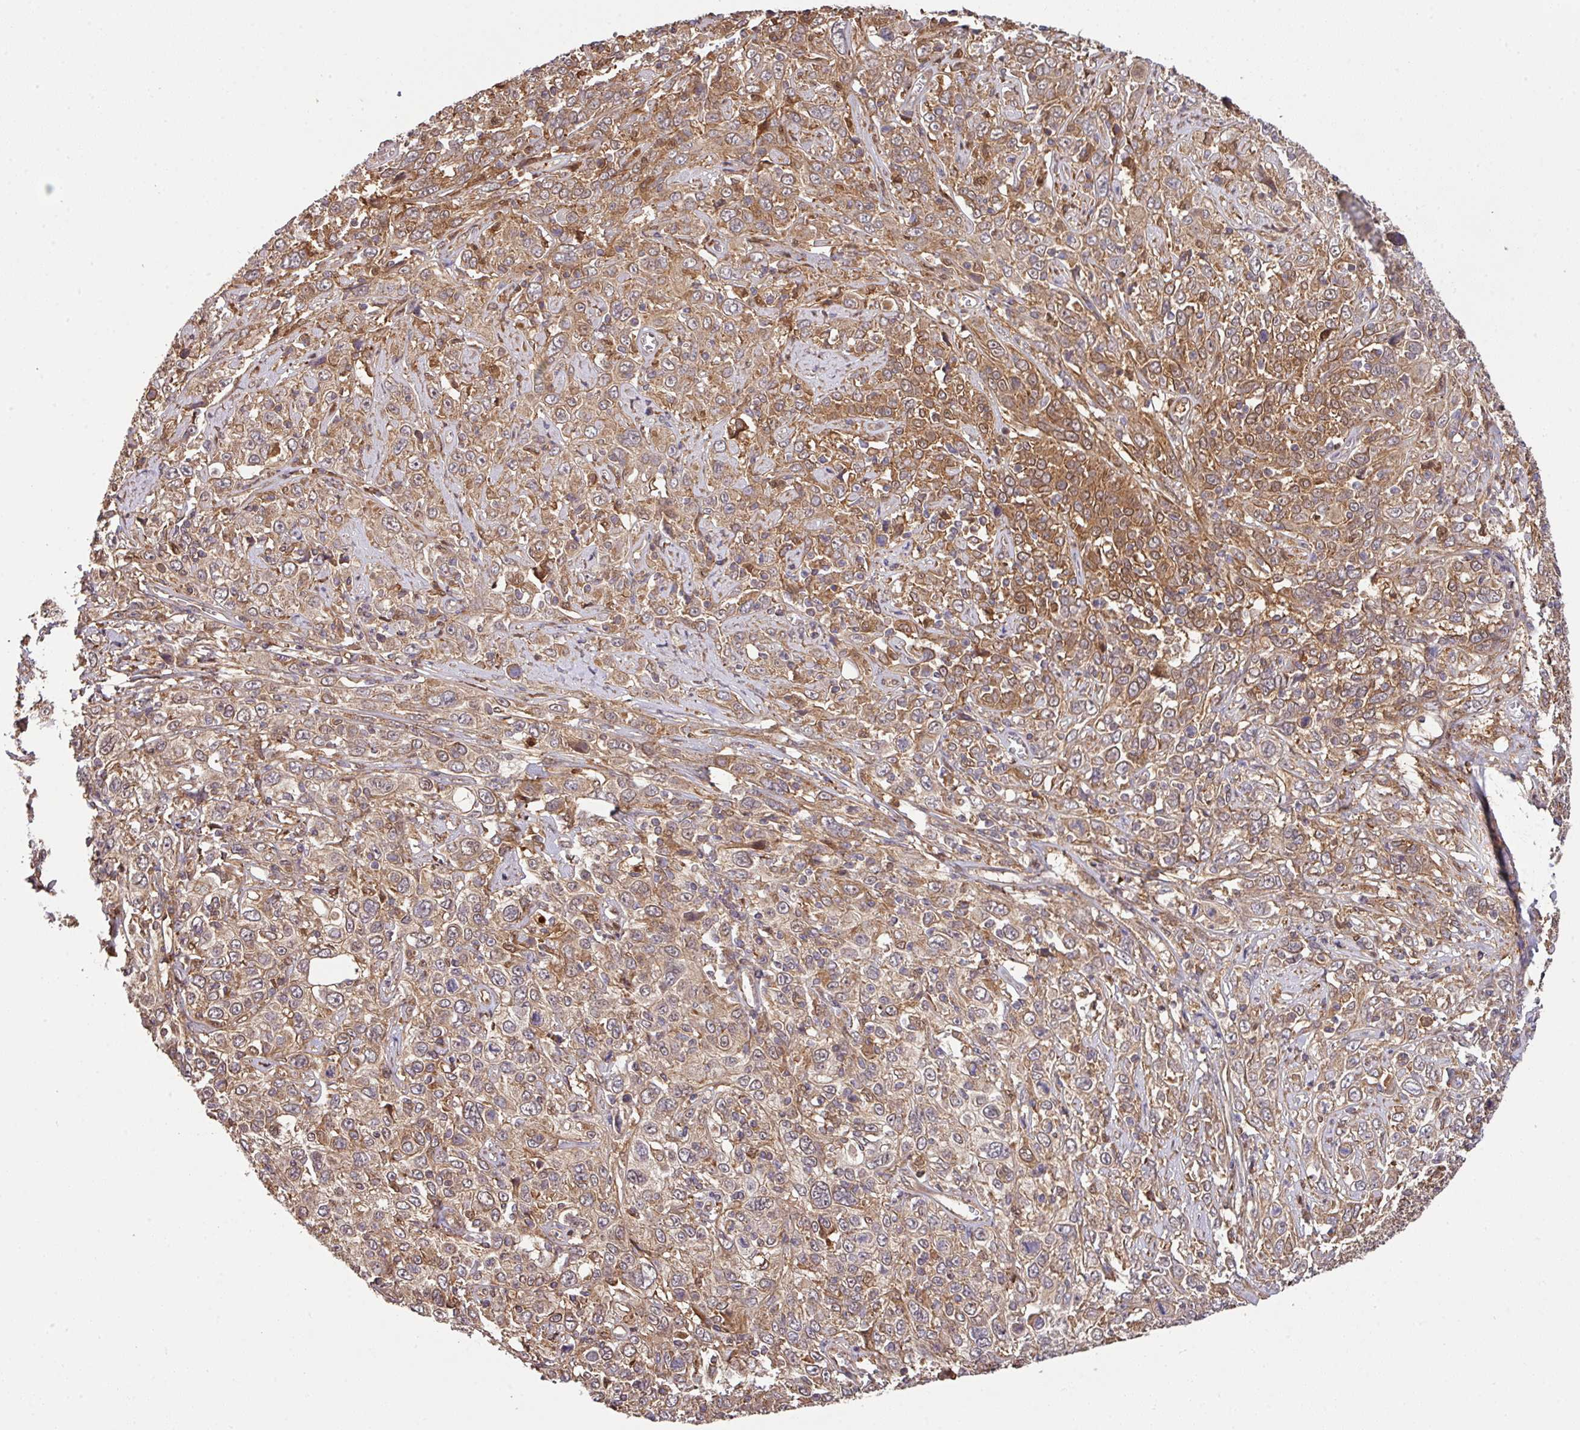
{"staining": {"intensity": "moderate", "quantity": "25%-75%", "location": "cytoplasmic/membranous,nuclear"}, "tissue": "cervical cancer", "cell_type": "Tumor cells", "image_type": "cancer", "snomed": [{"axis": "morphology", "description": "Squamous cell carcinoma, NOS"}, {"axis": "topography", "description": "Cervix"}], "caption": "Immunohistochemistry (DAB (3,3'-diaminobenzidine)) staining of squamous cell carcinoma (cervical) reveals moderate cytoplasmic/membranous and nuclear protein staining in about 25%-75% of tumor cells.", "gene": "ARPIN", "patient": {"sex": "female", "age": 46}}